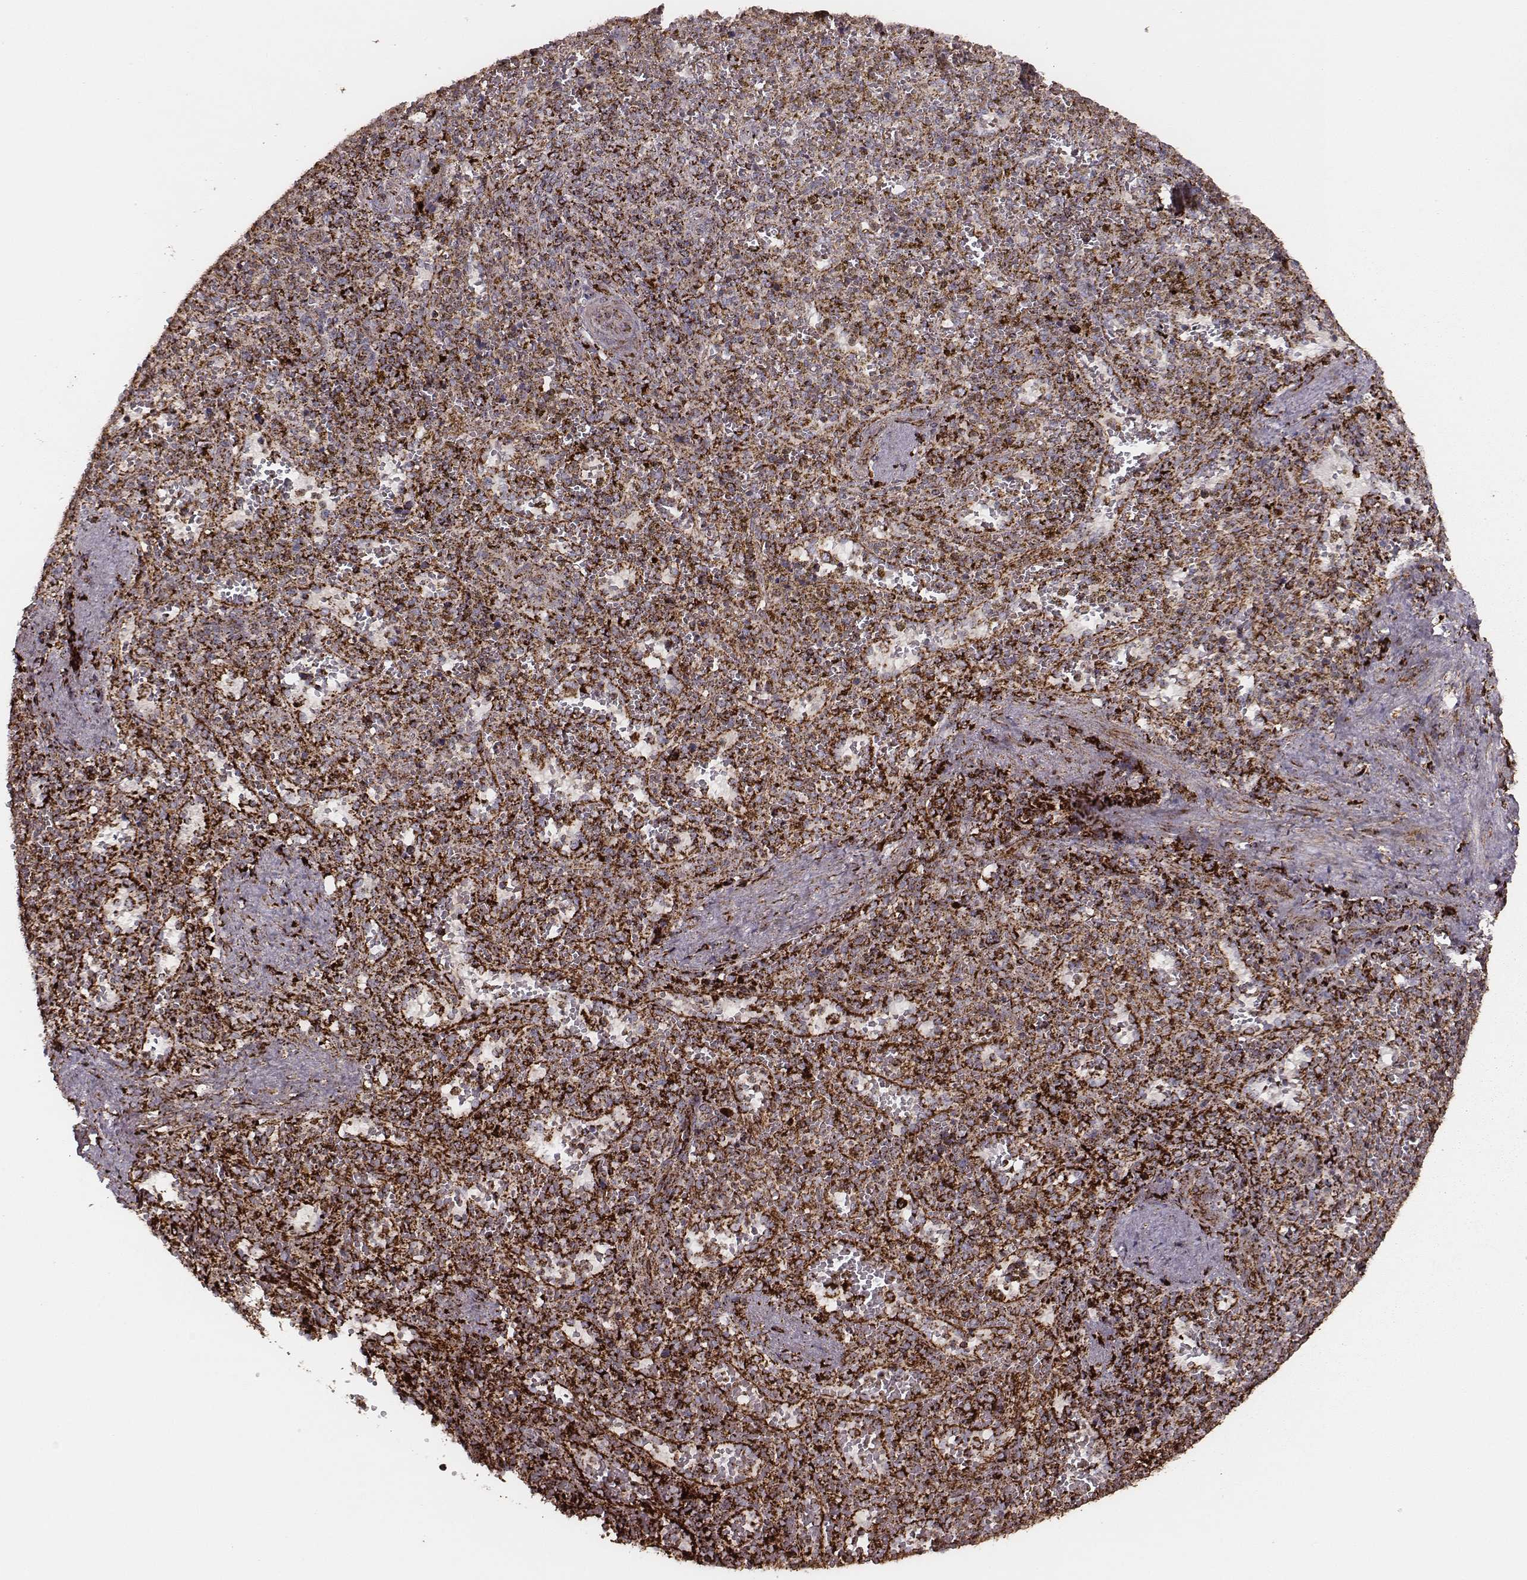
{"staining": {"intensity": "strong", "quantity": ">75%", "location": "cytoplasmic/membranous"}, "tissue": "spleen", "cell_type": "Cells in red pulp", "image_type": "normal", "snomed": [{"axis": "morphology", "description": "Normal tissue, NOS"}, {"axis": "topography", "description": "Spleen"}], "caption": "DAB (3,3'-diaminobenzidine) immunohistochemical staining of unremarkable spleen displays strong cytoplasmic/membranous protein staining in approximately >75% of cells in red pulp.", "gene": "TUFM", "patient": {"sex": "female", "age": 50}}